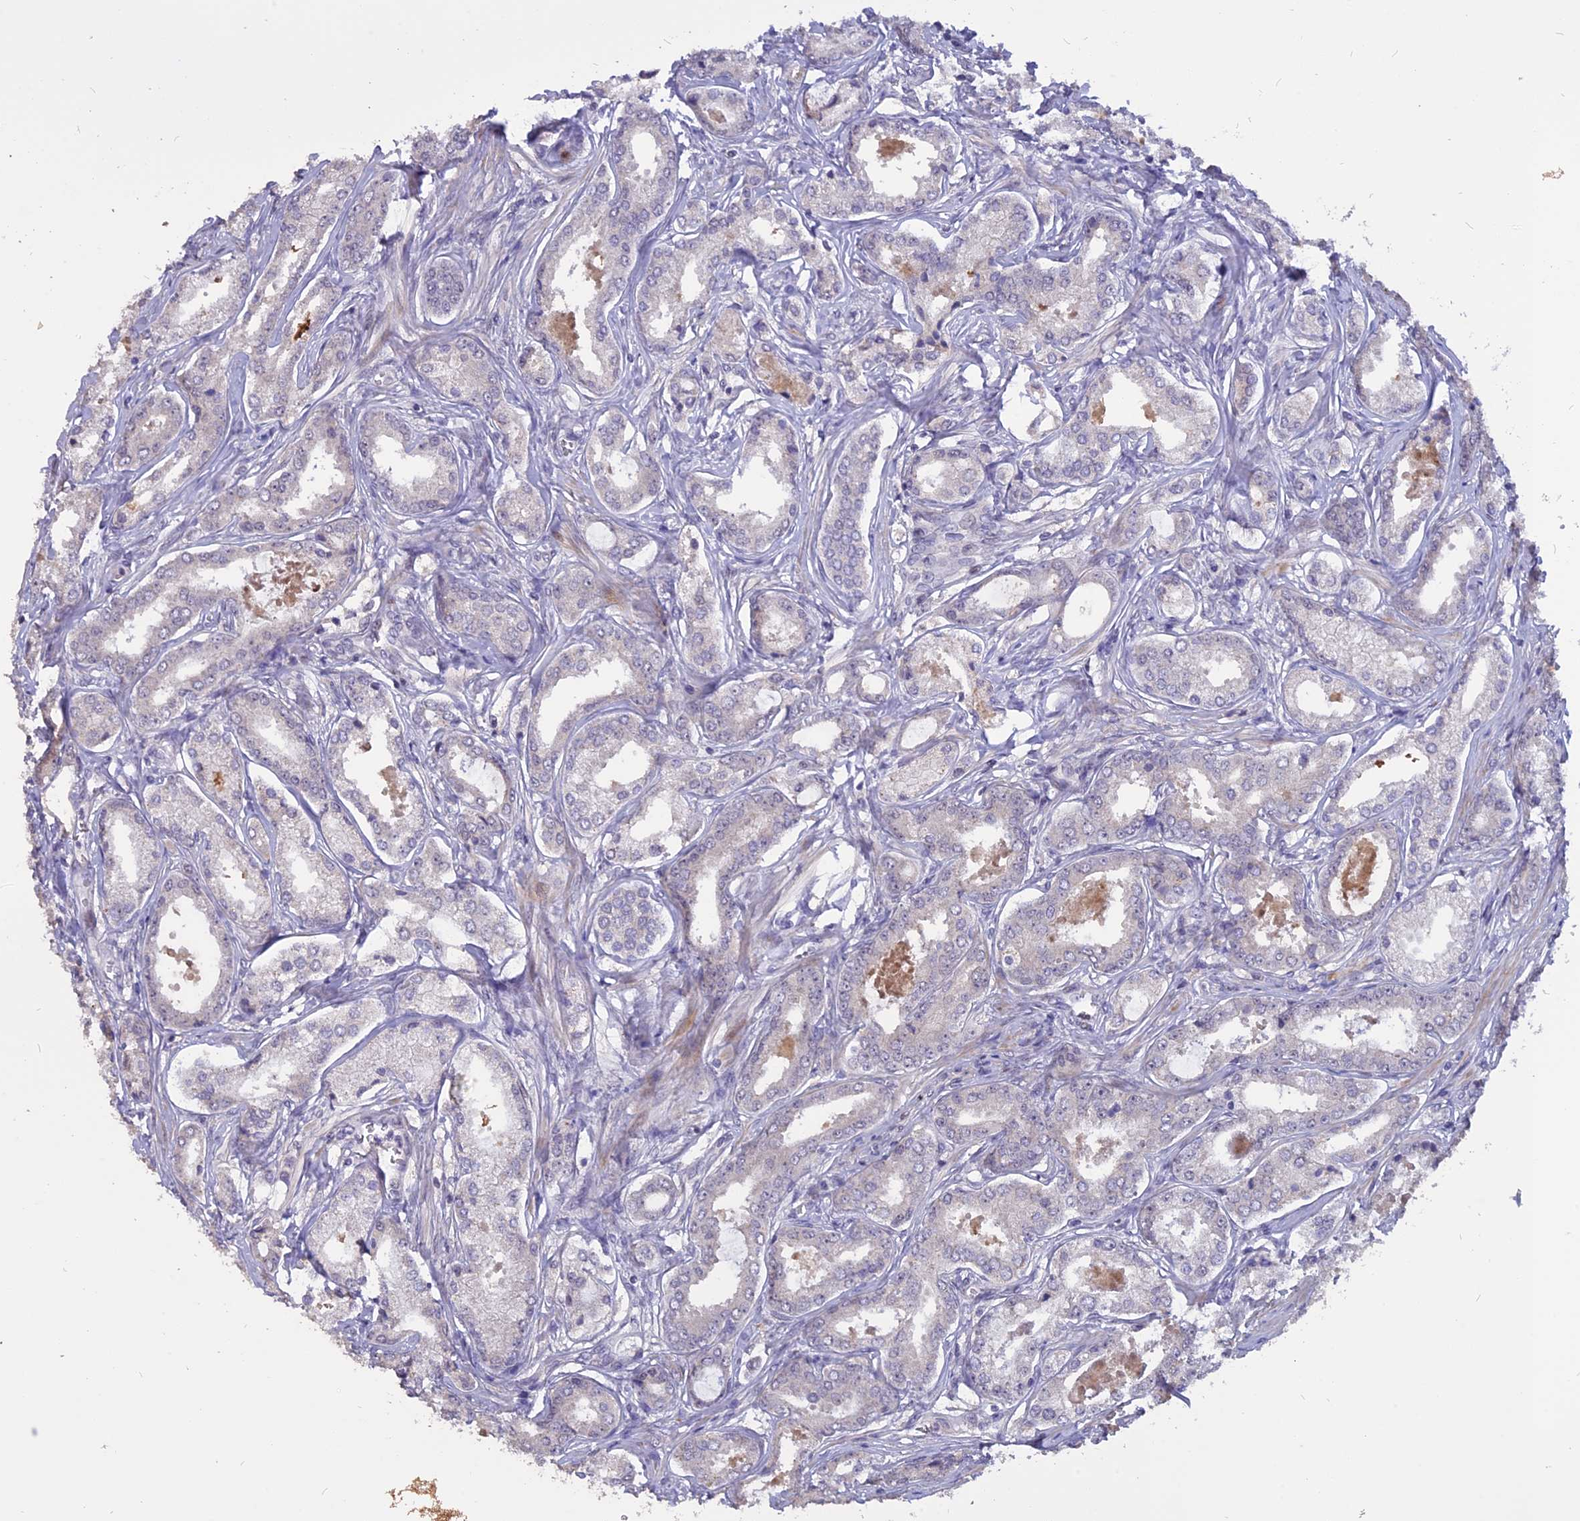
{"staining": {"intensity": "negative", "quantity": "none", "location": "none"}, "tissue": "prostate cancer", "cell_type": "Tumor cells", "image_type": "cancer", "snomed": [{"axis": "morphology", "description": "Adenocarcinoma, Low grade"}, {"axis": "topography", "description": "Prostate"}], "caption": "Human adenocarcinoma (low-grade) (prostate) stained for a protein using immunohistochemistry (IHC) demonstrates no expression in tumor cells.", "gene": "TMEM263", "patient": {"sex": "male", "age": 68}}